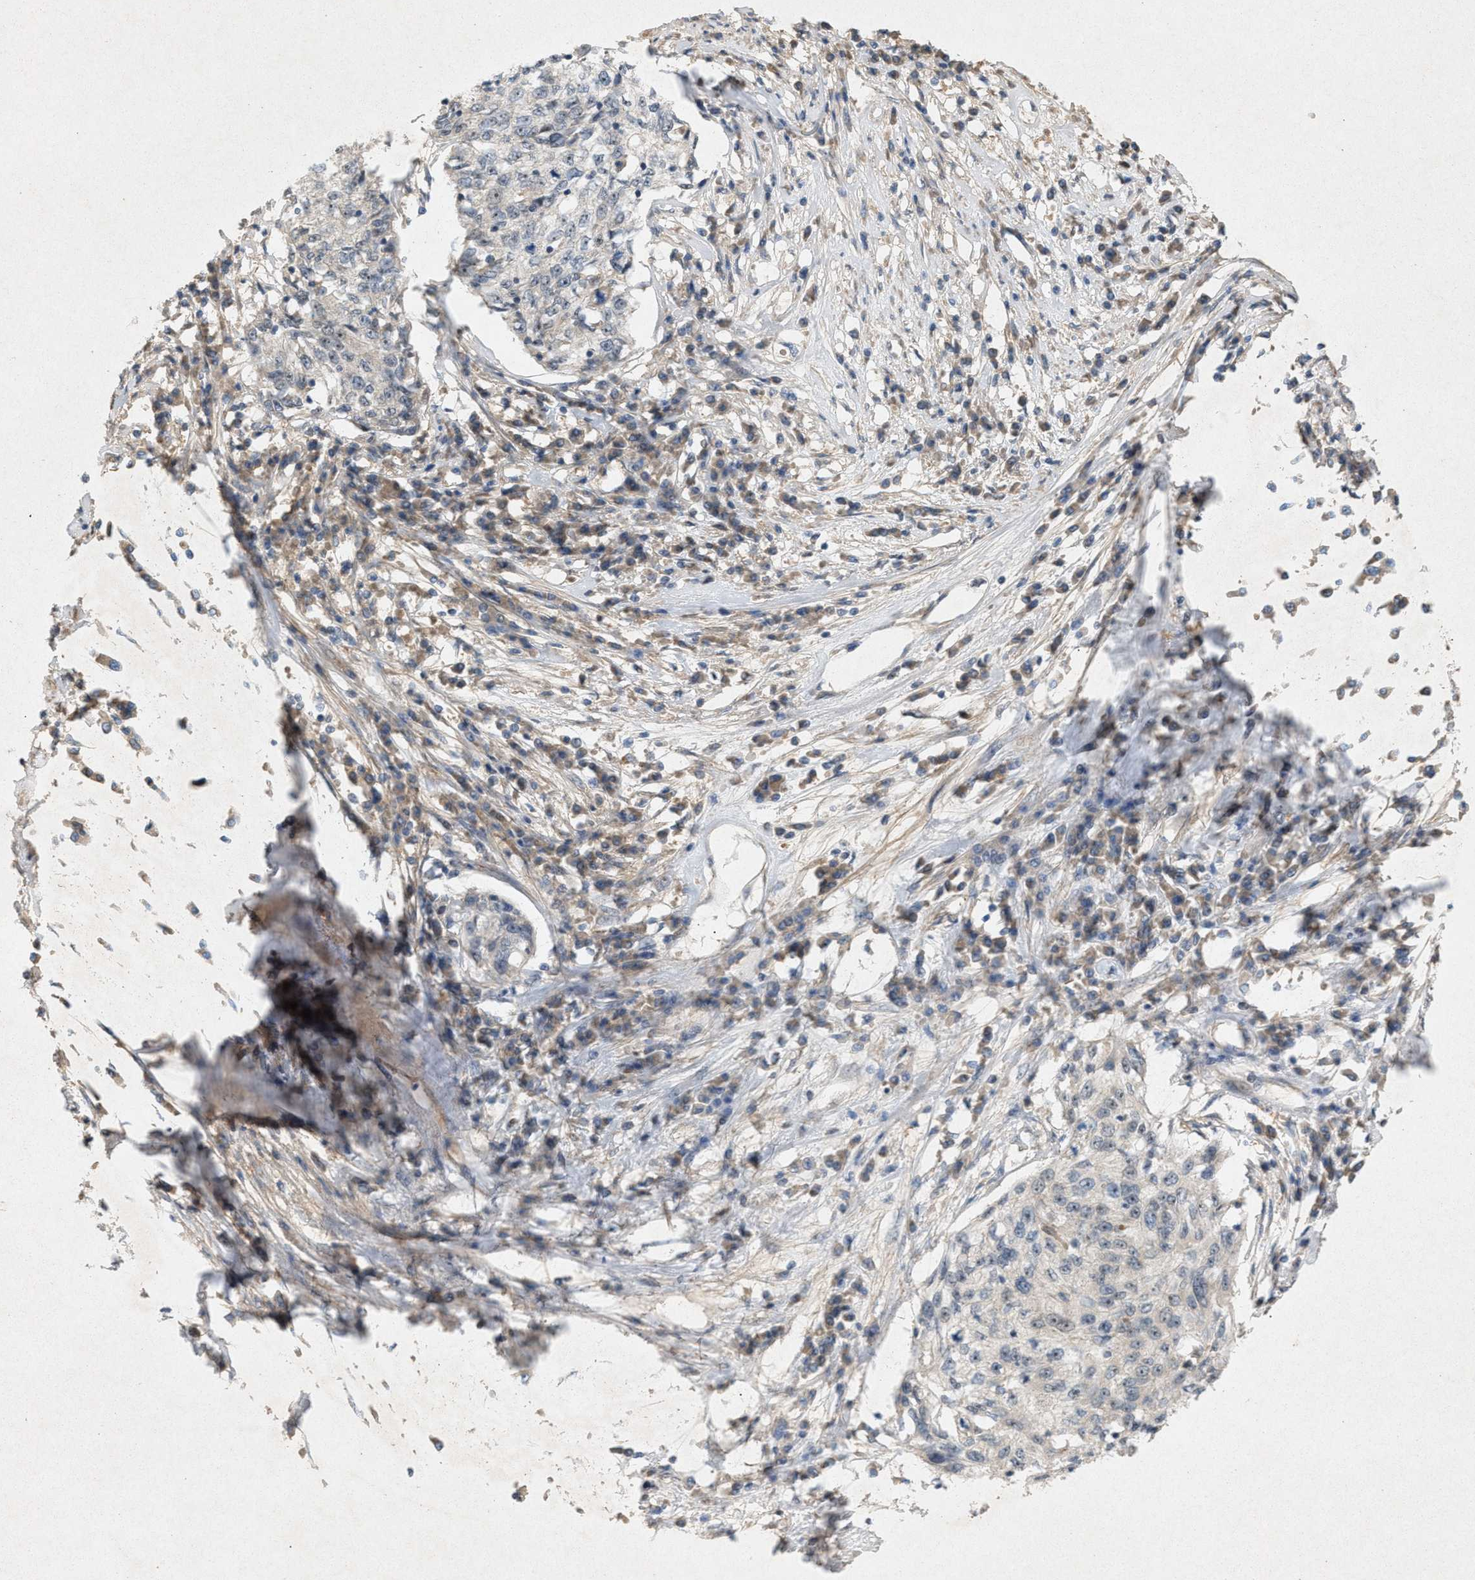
{"staining": {"intensity": "negative", "quantity": "none", "location": "none"}, "tissue": "cervical cancer", "cell_type": "Tumor cells", "image_type": "cancer", "snomed": [{"axis": "morphology", "description": "Squamous cell carcinoma, NOS"}, {"axis": "topography", "description": "Cervix"}], "caption": "Micrograph shows no protein positivity in tumor cells of cervical cancer tissue.", "gene": "DCAF7", "patient": {"sex": "female", "age": 57}}